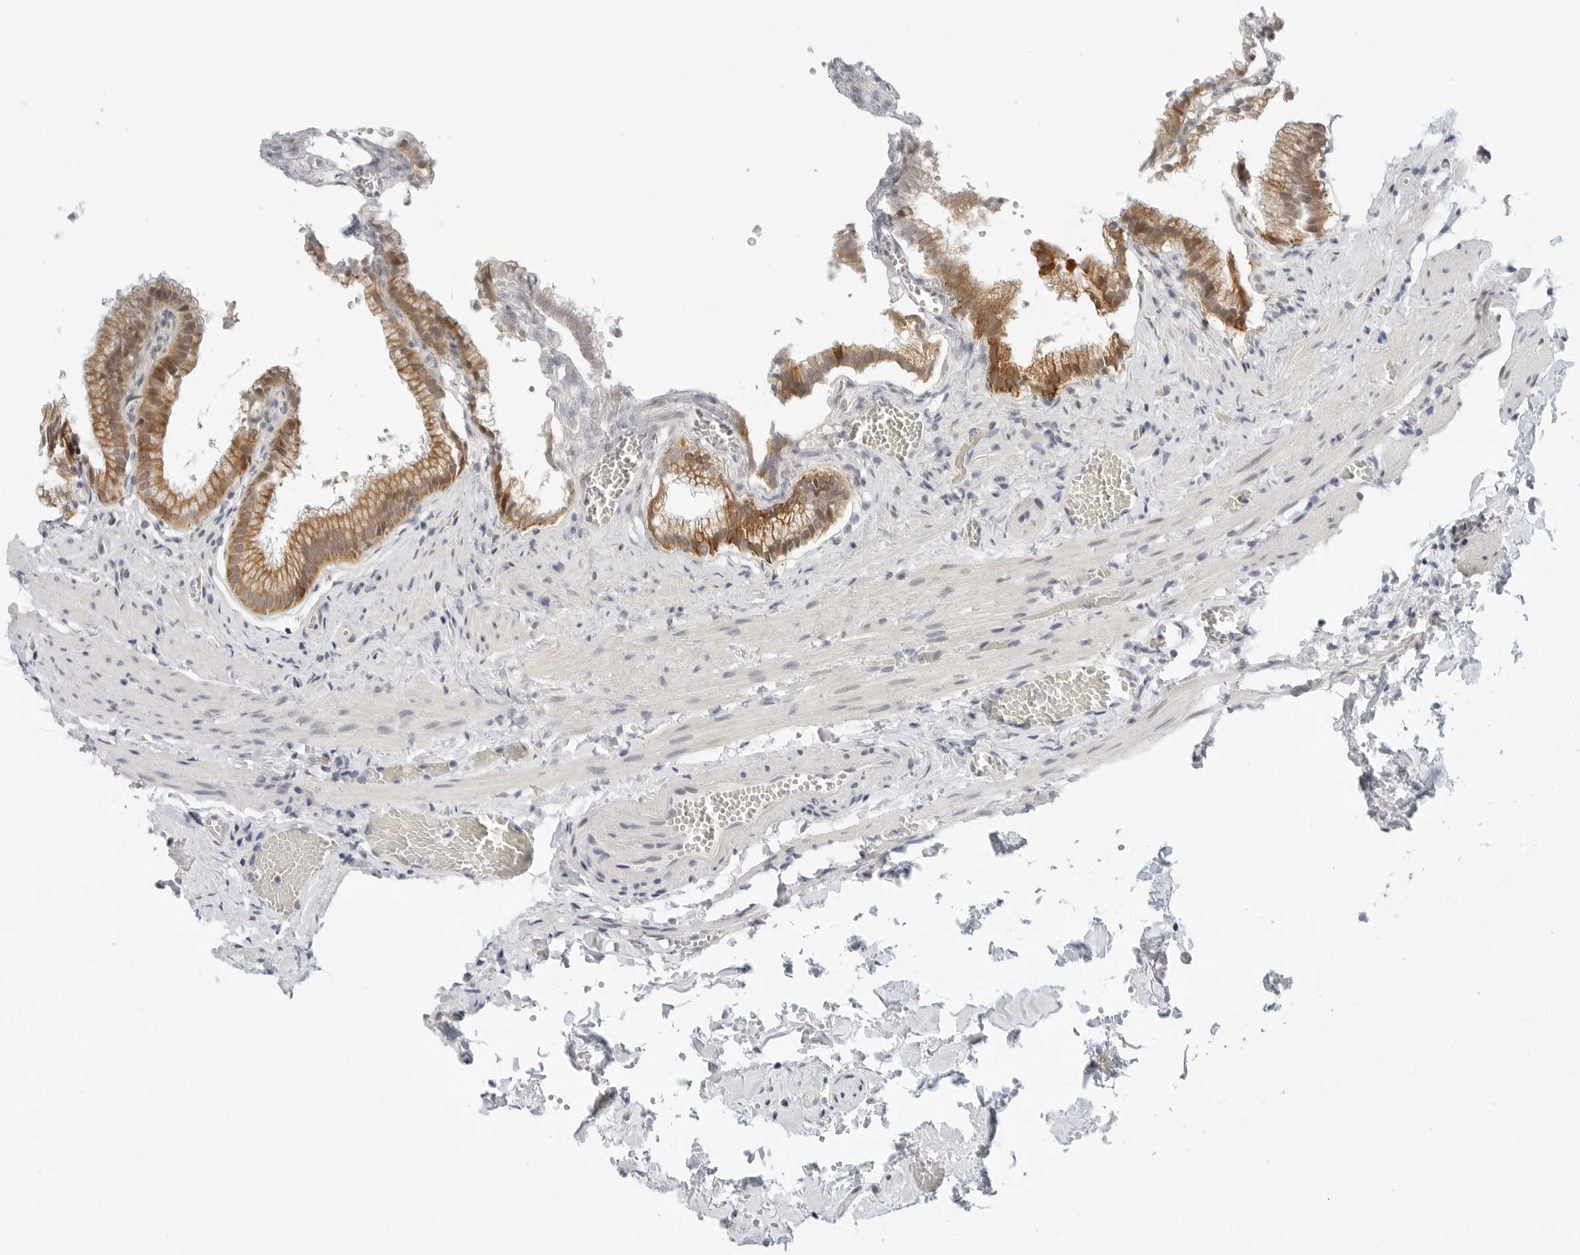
{"staining": {"intensity": "strong", "quantity": ">75%", "location": "cytoplasmic/membranous"}, "tissue": "gallbladder", "cell_type": "Glandular cells", "image_type": "normal", "snomed": [{"axis": "morphology", "description": "Normal tissue, NOS"}, {"axis": "topography", "description": "Gallbladder"}], "caption": "Protein expression analysis of unremarkable gallbladder shows strong cytoplasmic/membranous expression in about >75% of glandular cells. (brown staining indicates protein expression, while blue staining denotes nuclei).", "gene": "TSEN2", "patient": {"sex": "male", "age": 38}}